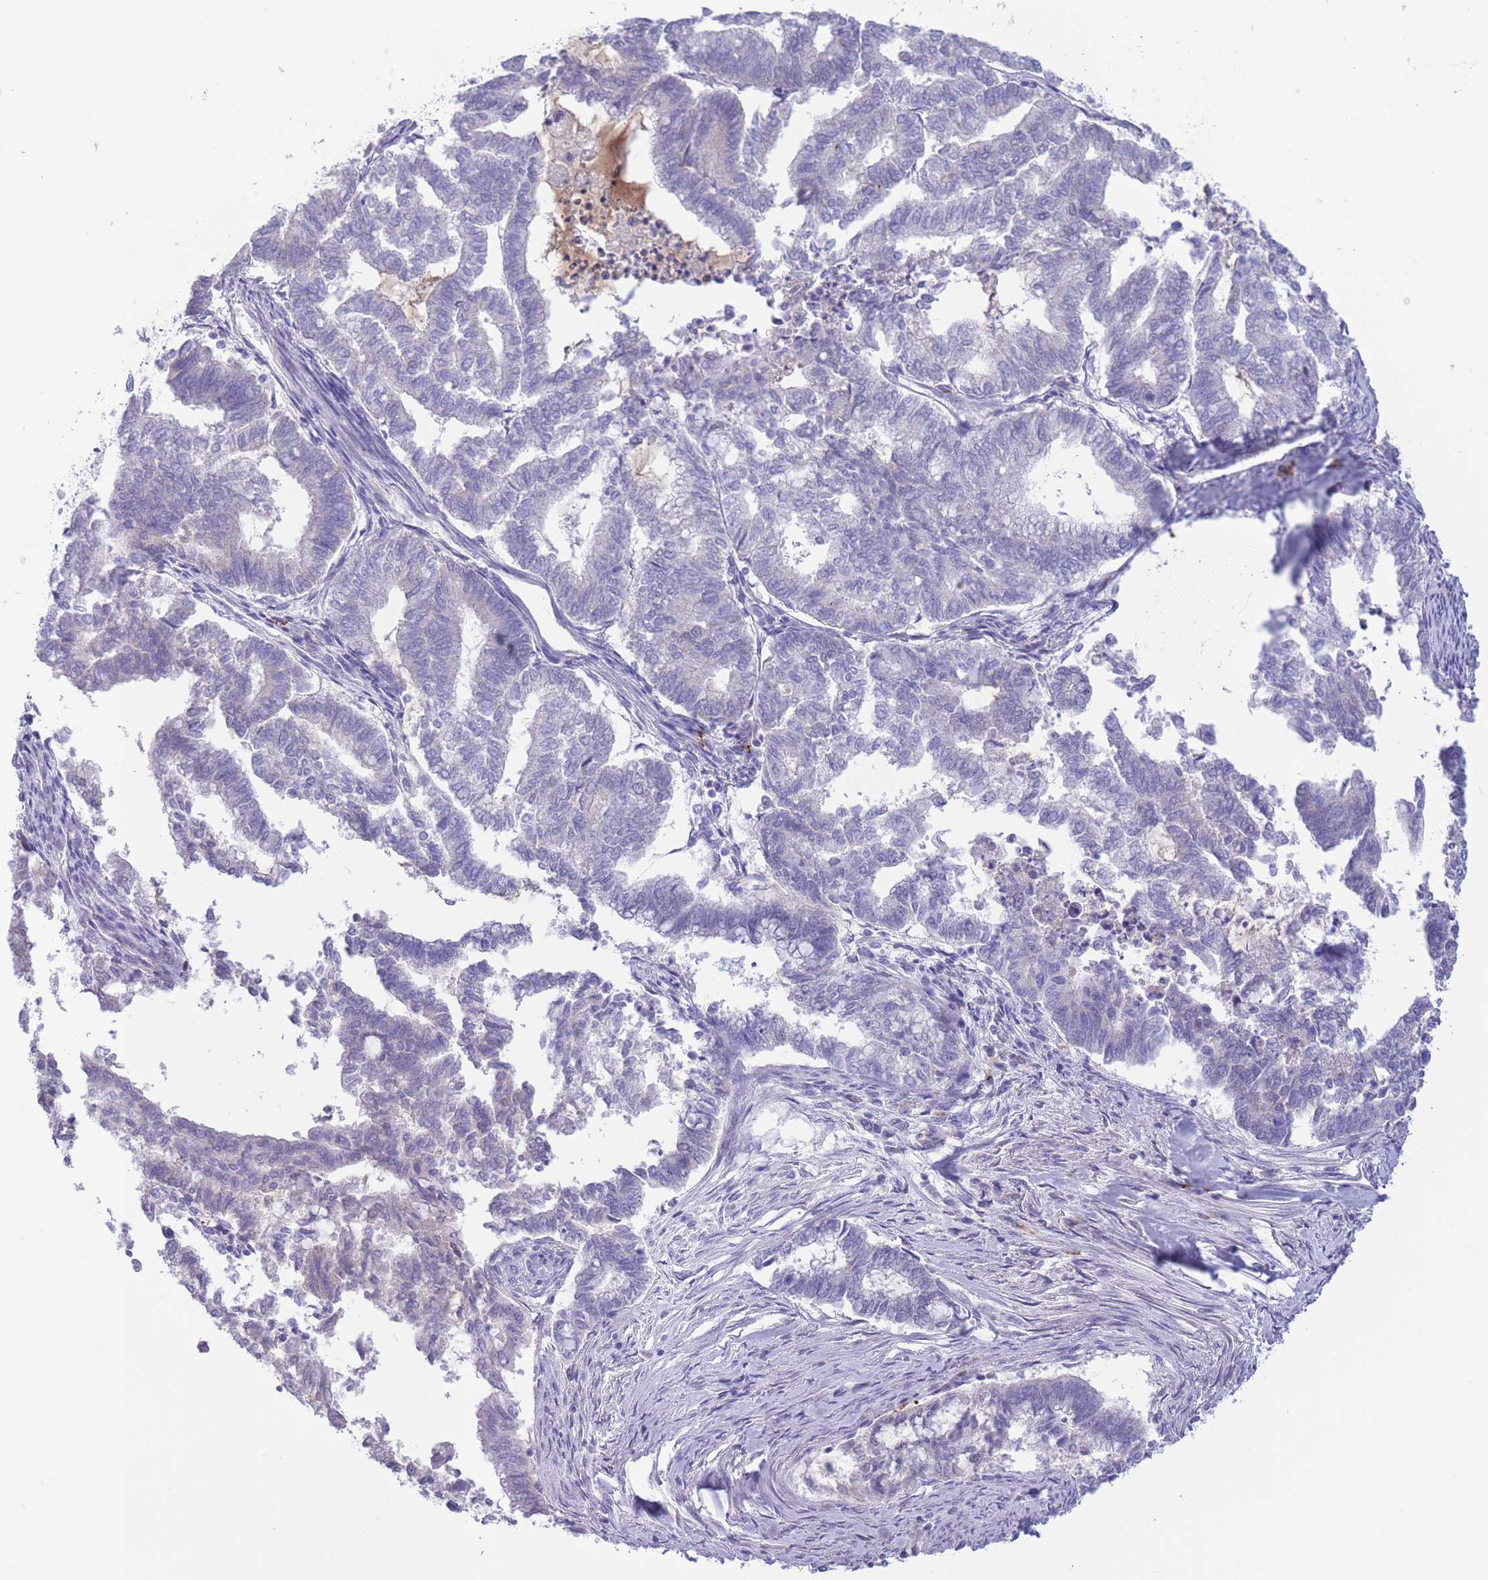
{"staining": {"intensity": "negative", "quantity": "none", "location": "none"}, "tissue": "endometrial cancer", "cell_type": "Tumor cells", "image_type": "cancer", "snomed": [{"axis": "morphology", "description": "Adenocarcinoma, NOS"}, {"axis": "topography", "description": "Endometrium"}], "caption": "There is no significant positivity in tumor cells of endometrial adenocarcinoma.", "gene": "ASAP3", "patient": {"sex": "female", "age": 79}}